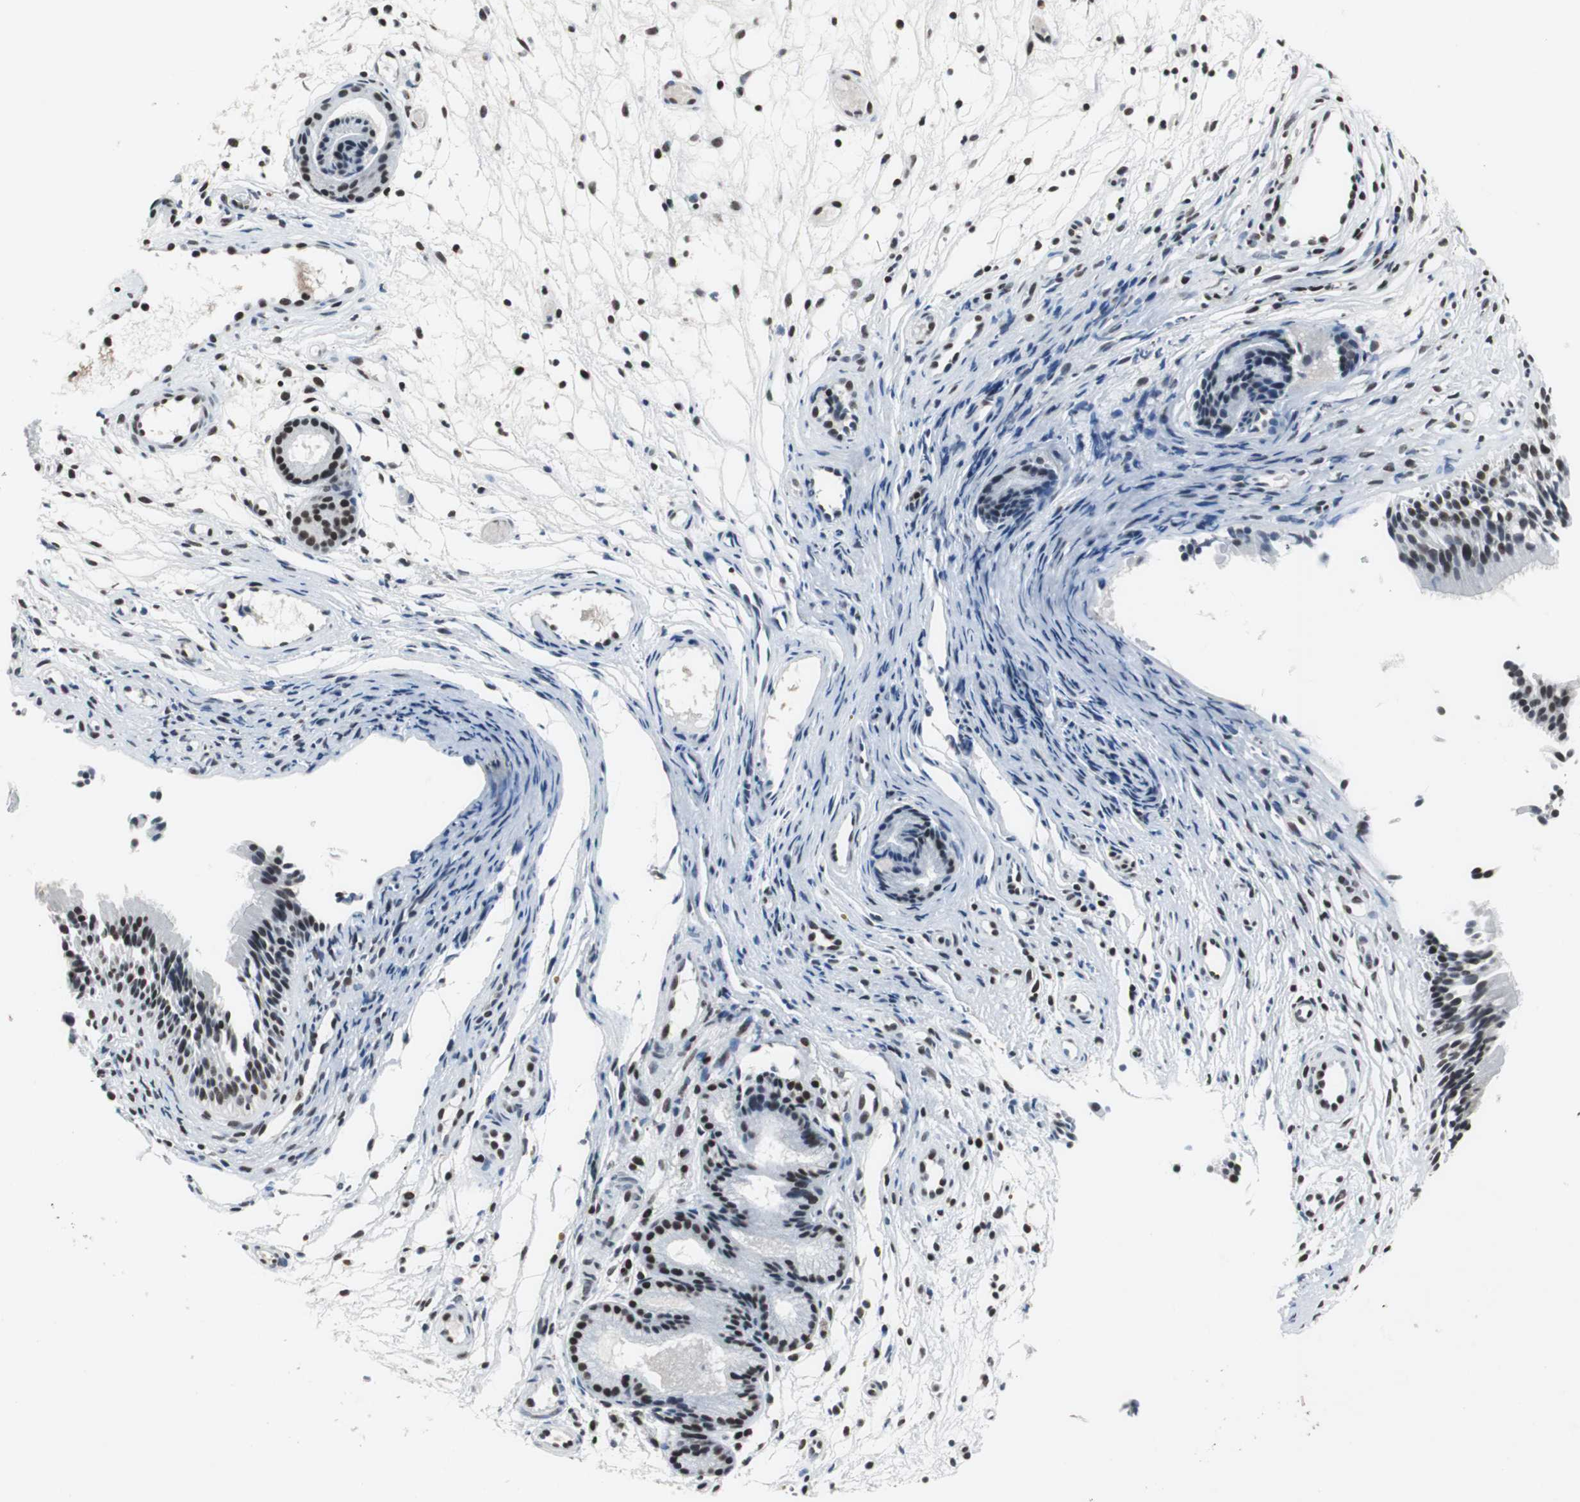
{"staining": {"intensity": "moderate", "quantity": ">75%", "location": "nuclear"}, "tissue": "nasopharynx", "cell_type": "Respiratory epithelial cells", "image_type": "normal", "snomed": [{"axis": "morphology", "description": "Normal tissue, NOS"}, {"axis": "topography", "description": "Nasopharynx"}], "caption": "About >75% of respiratory epithelial cells in unremarkable human nasopharynx show moderate nuclear protein expression as visualized by brown immunohistochemical staining.", "gene": "RAD9A", "patient": {"sex": "female", "age": 54}}